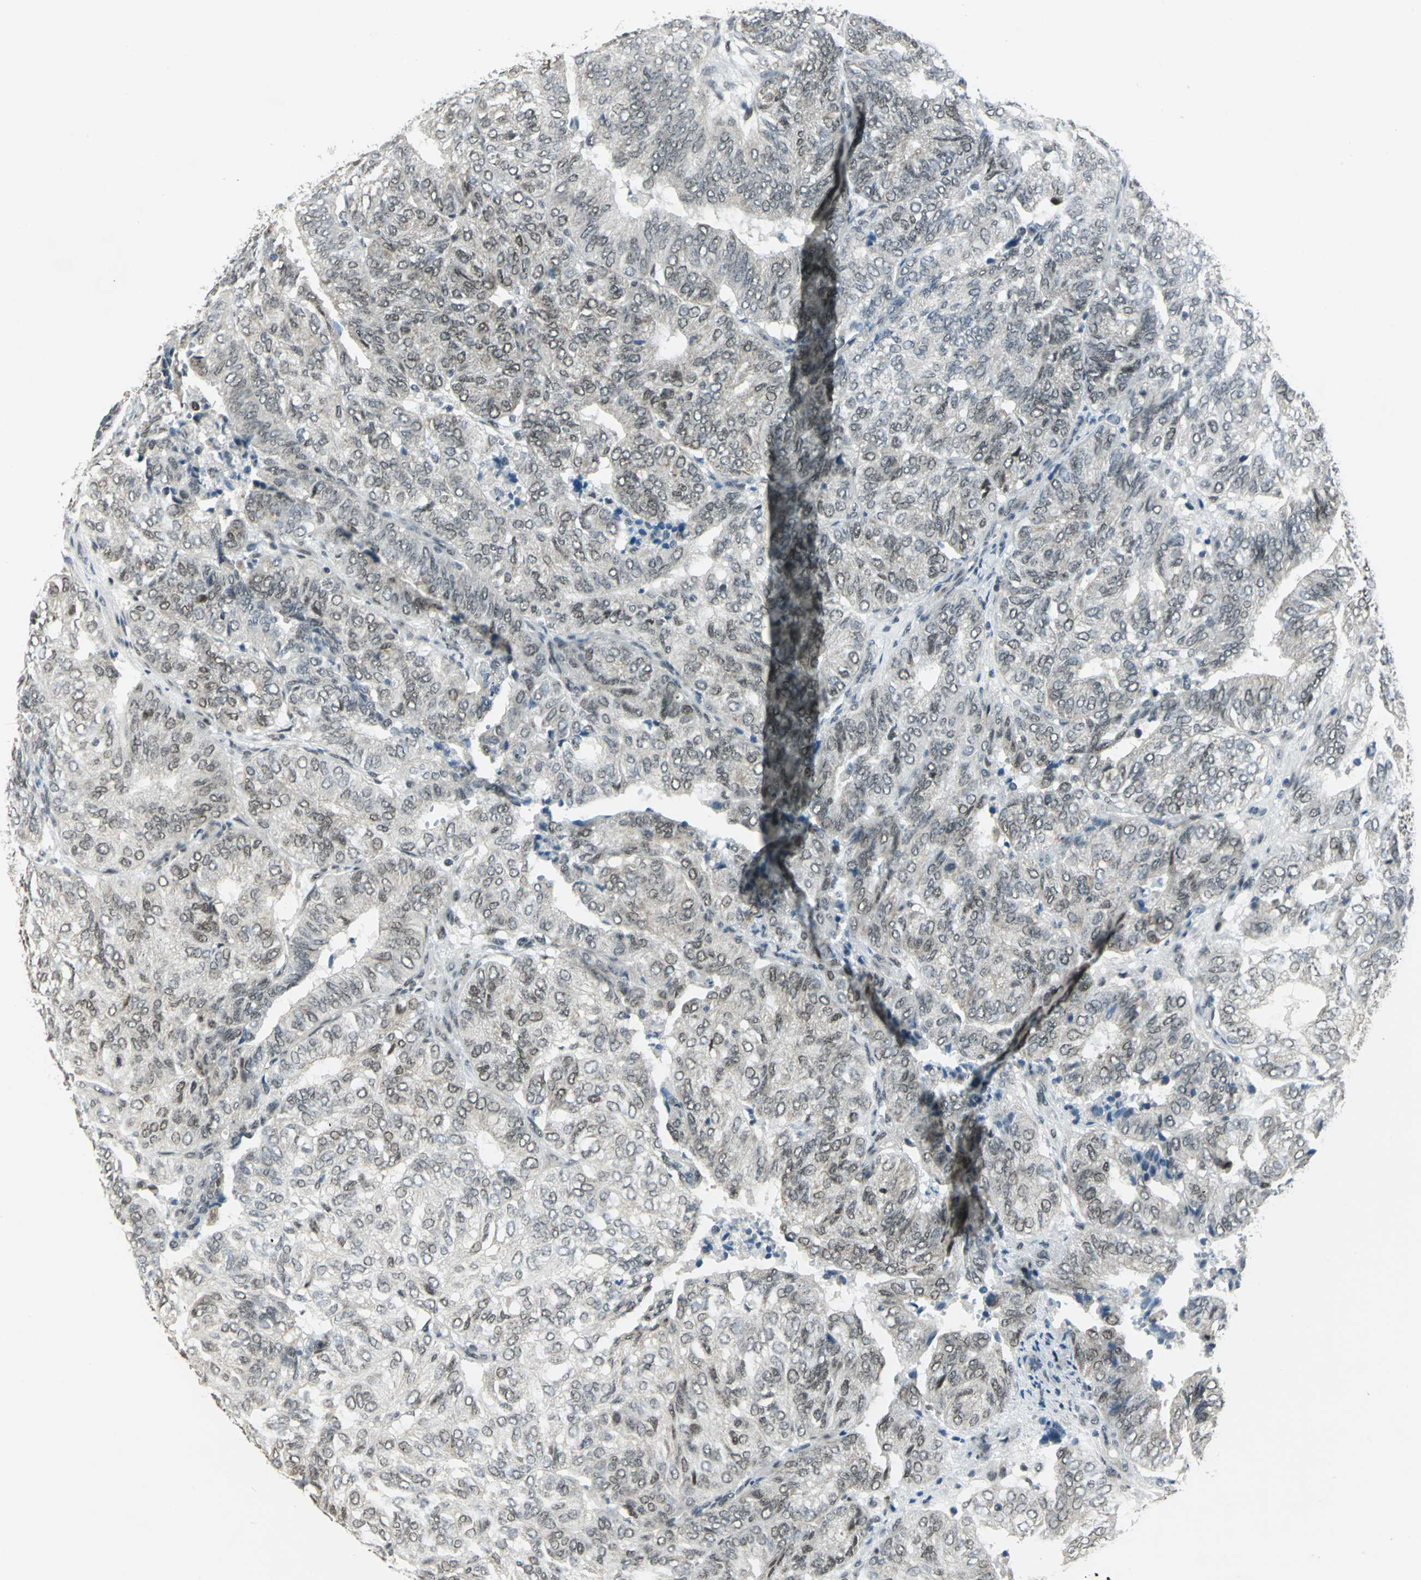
{"staining": {"intensity": "weak", "quantity": "<25%", "location": "cytoplasmic/membranous,nuclear"}, "tissue": "endometrial cancer", "cell_type": "Tumor cells", "image_type": "cancer", "snomed": [{"axis": "morphology", "description": "Adenocarcinoma, NOS"}, {"axis": "topography", "description": "Uterus"}], "caption": "Immunohistochemistry (IHC) micrograph of human adenocarcinoma (endometrial) stained for a protein (brown), which displays no positivity in tumor cells.", "gene": "MTA1", "patient": {"sex": "female", "age": 60}}